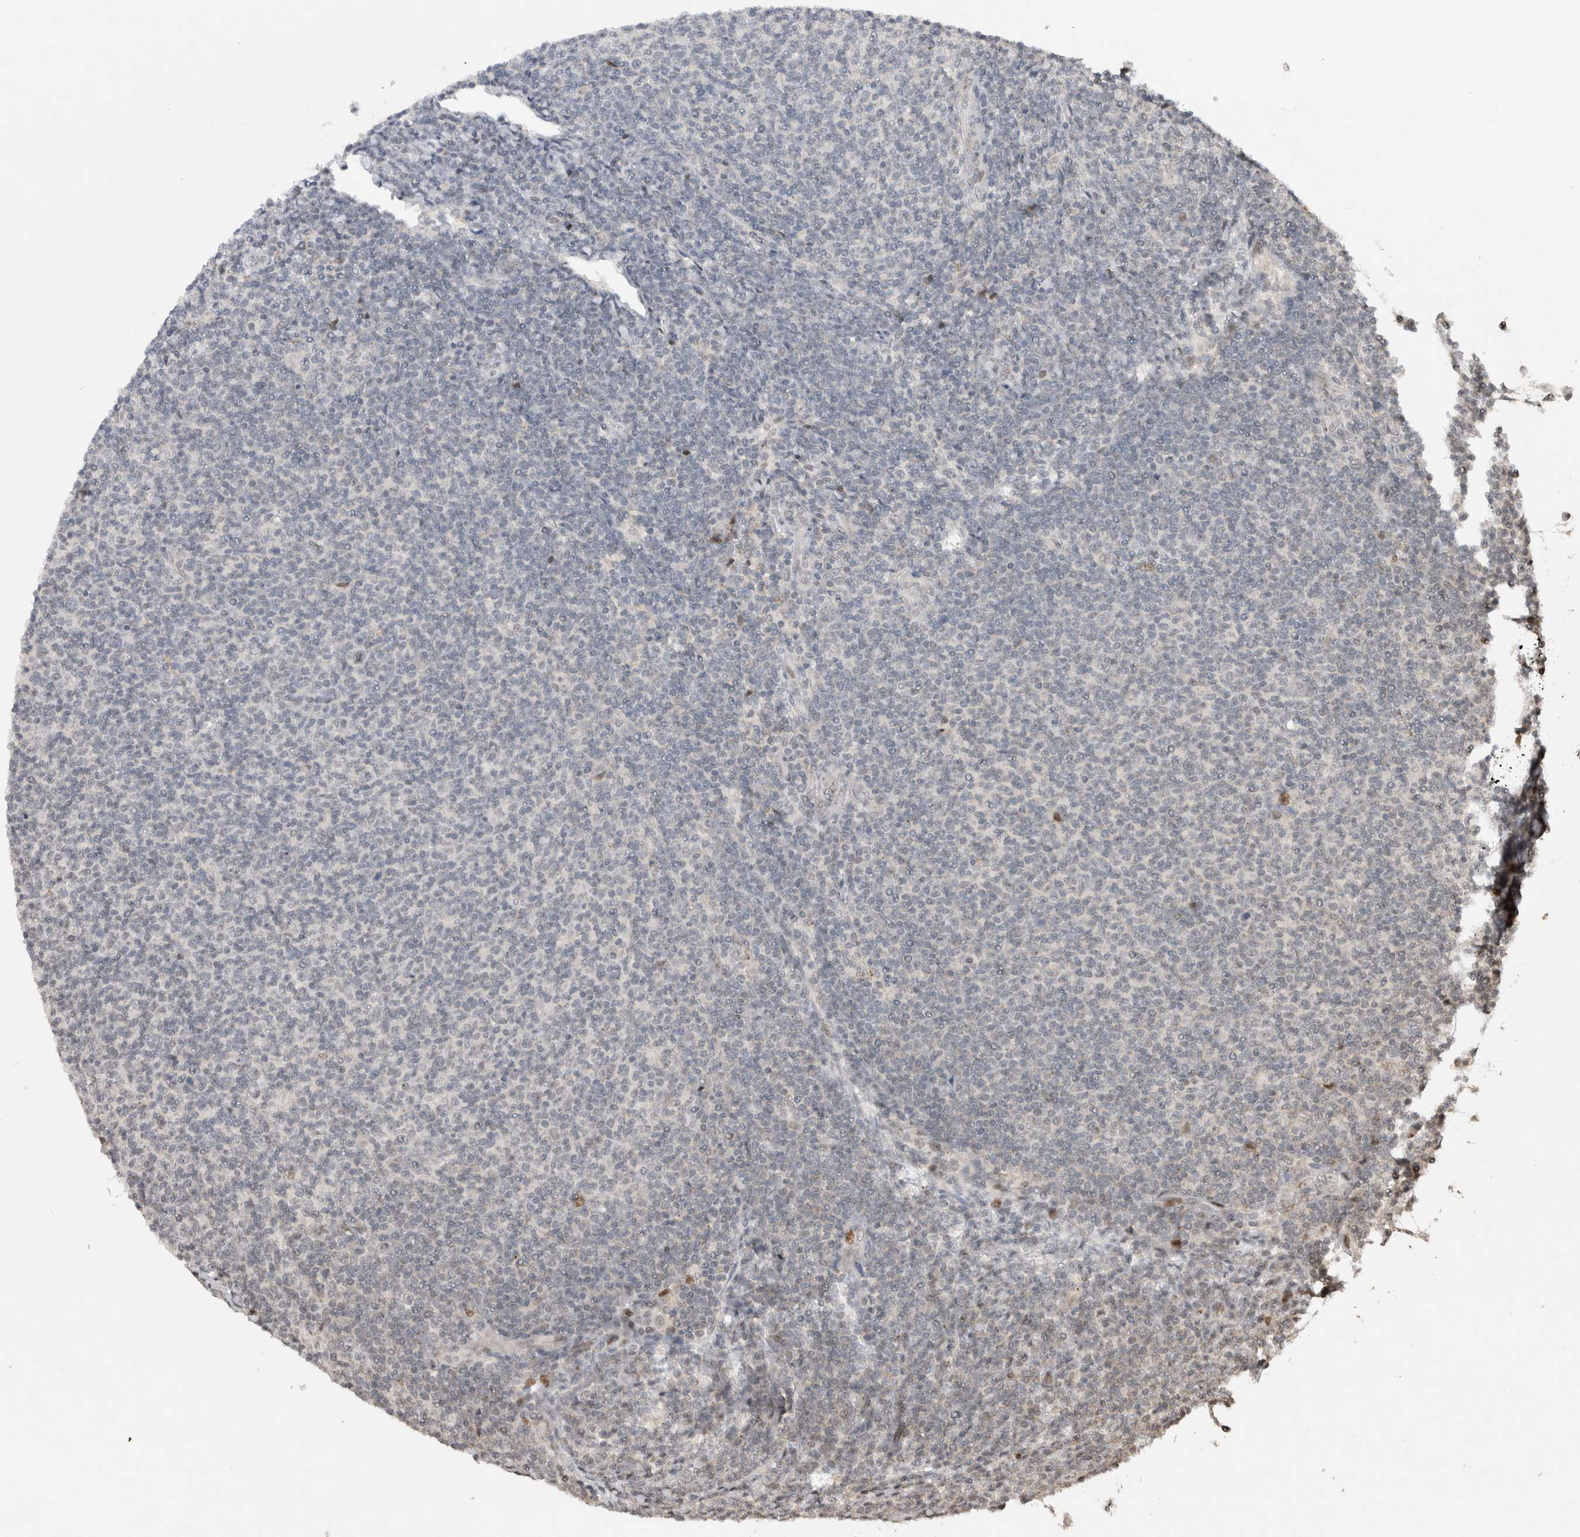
{"staining": {"intensity": "negative", "quantity": "none", "location": "none"}, "tissue": "lymphoma", "cell_type": "Tumor cells", "image_type": "cancer", "snomed": [{"axis": "morphology", "description": "Malignant lymphoma, non-Hodgkin's type, Low grade"}, {"axis": "topography", "description": "Lymph node"}], "caption": "DAB immunohistochemical staining of lymphoma exhibits no significant staining in tumor cells.", "gene": "ZNF521", "patient": {"sex": "male", "age": 66}}